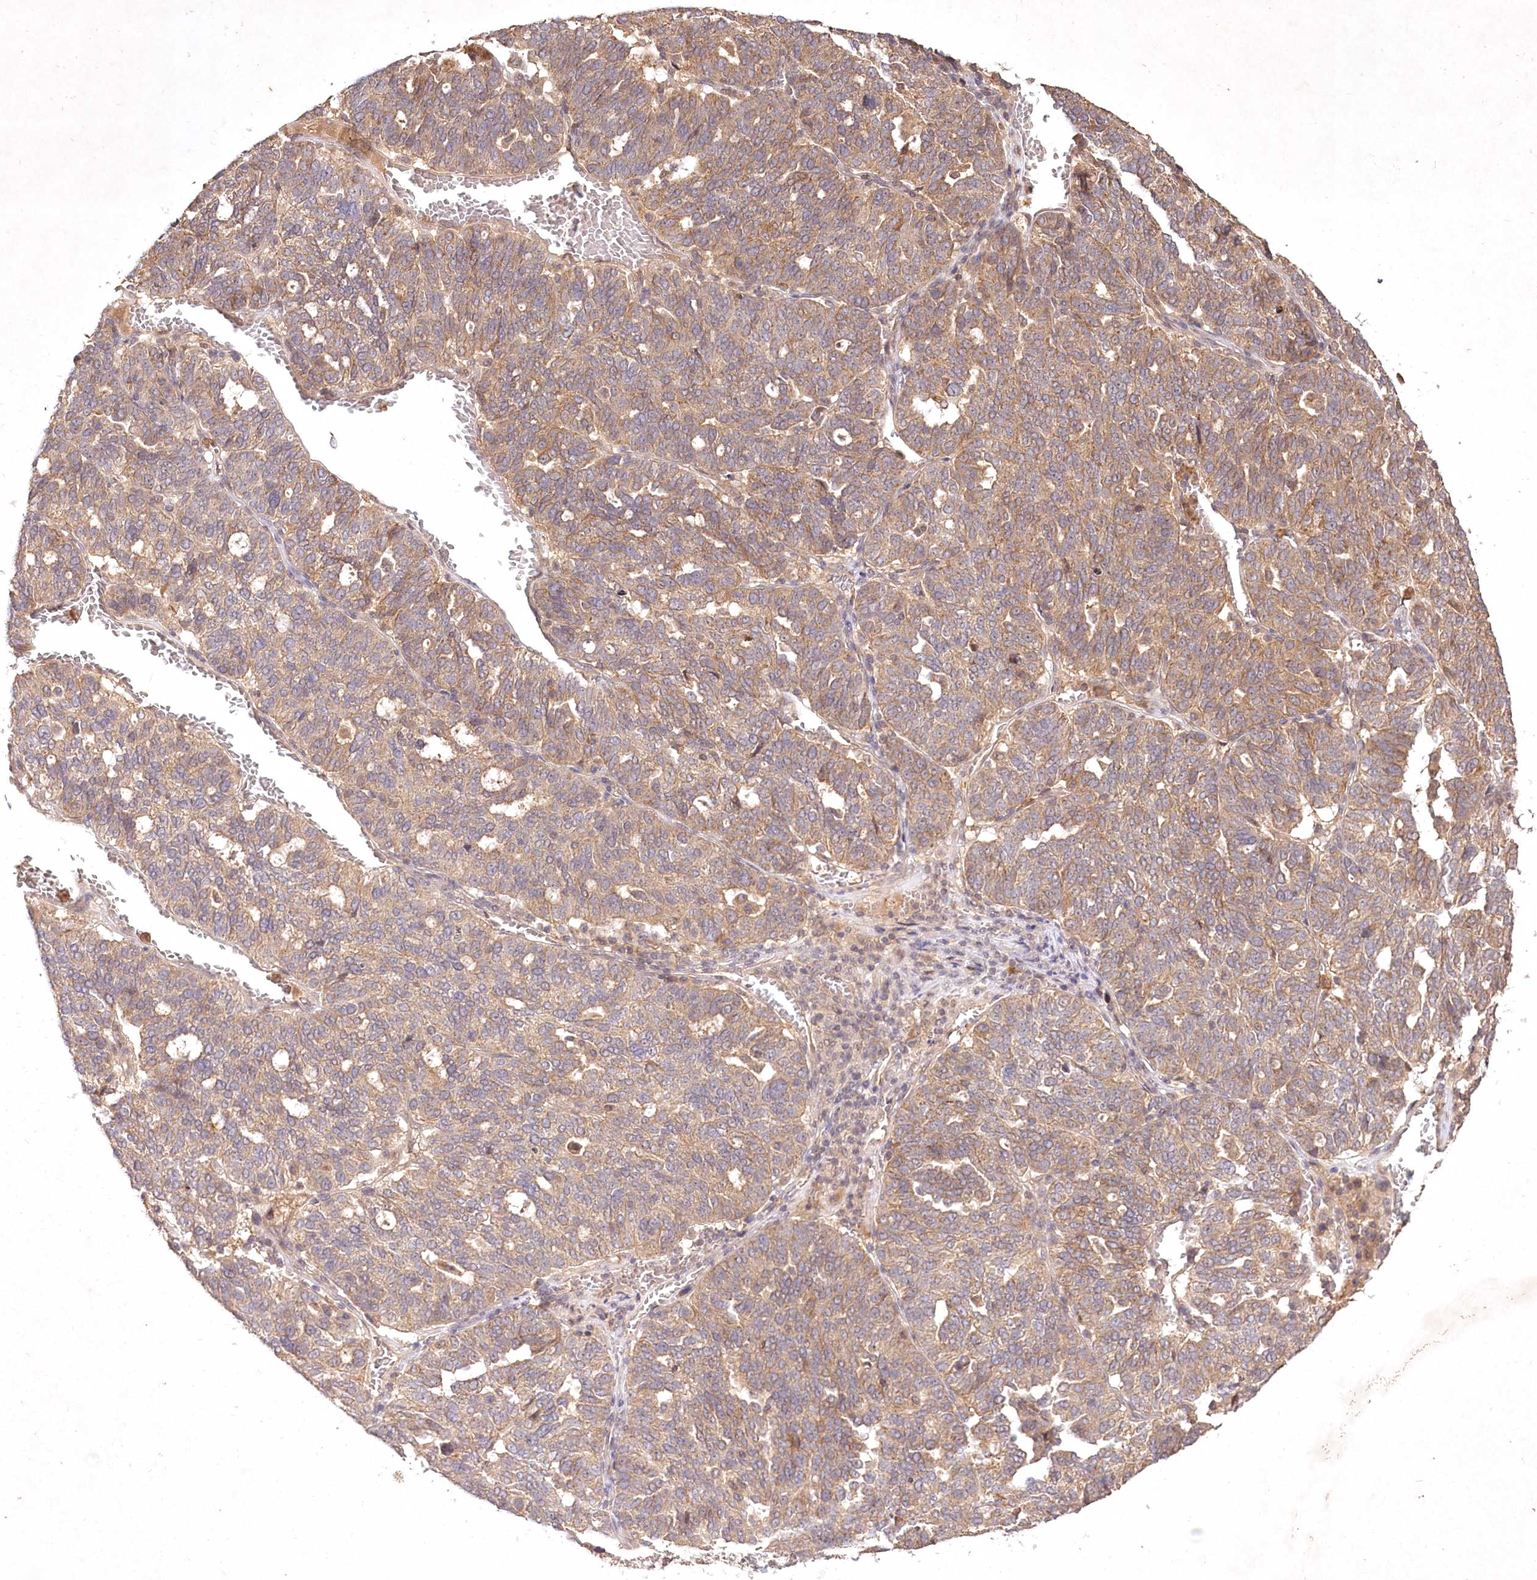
{"staining": {"intensity": "moderate", "quantity": ">75%", "location": "cytoplasmic/membranous"}, "tissue": "ovarian cancer", "cell_type": "Tumor cells", "image_type": "cancer", "snomed": [{"axis": "morphology", "description": "Cystadenocarcinoma, serous, NOS"}, {"axis": "topography", "description": "Ovary"}], "caption": "Immunohistochemical staining of serous cystadenocarcinoma (ovarian) demonstrates medium levels of moderate cytoplasmic/membranous protein positivity in about >75% of tumor cells. (DAB IHC, brown staining for protein, blue staining for nuclei).", "gene": "IRAK1BP1", "patient": {"sex": "female", "age": 59}}